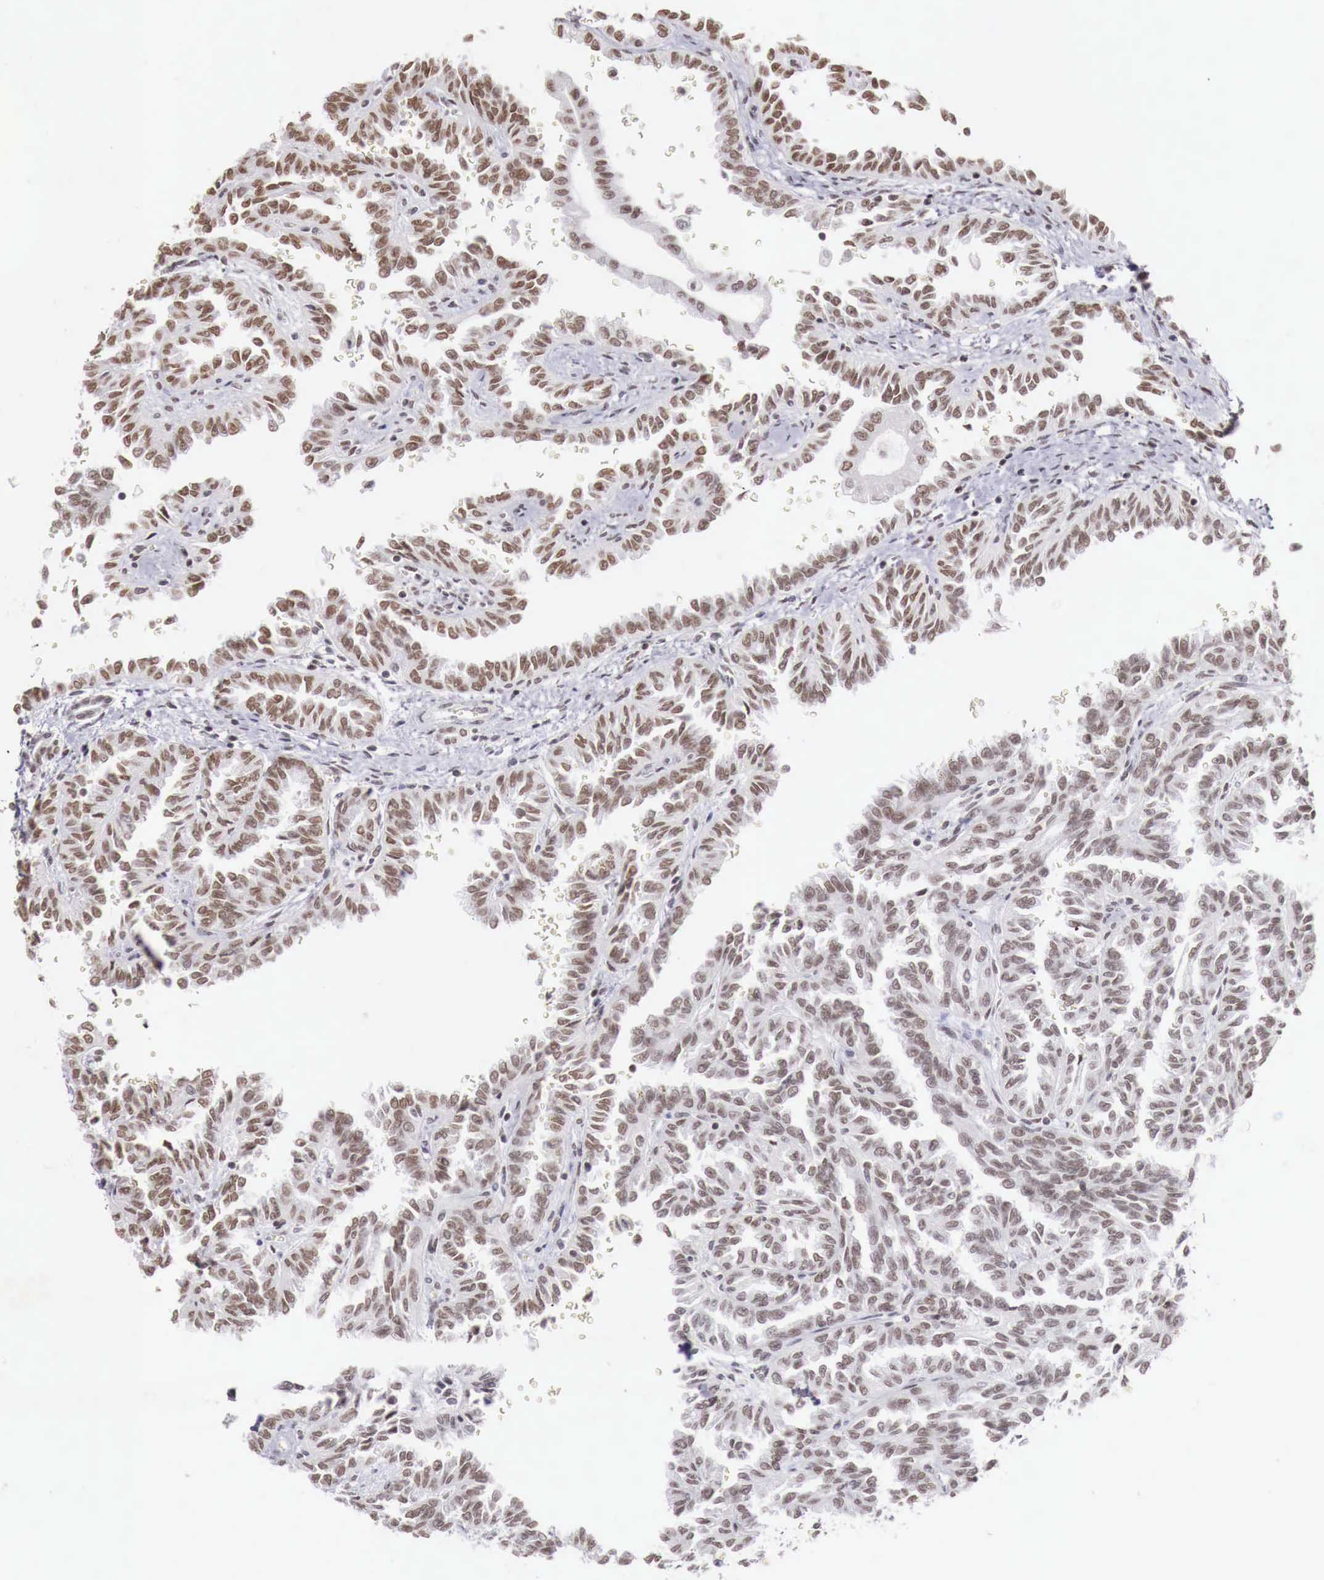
{"staining": {"intensity": "moderate", "quantity": "25%-75%", "location": "nuclear"}, "tissue": "renal cancer", "cell_type": "Tumor cells", "image_type": "cancer", "snomed": [{"axis": "morphology", "description": "Inflammation, NOS"}, {"axis": "morphology", "description": "Adenocarcinoma, NOS"}, {"axis": "topography", "description": "Kidney"}], "caption": "Approximately 25%-75% of tumor cells in human renal cancer exhibit moderate nuclear protein staining as visualized by brown immunohistochemical staining.", "gene": "PHF14", "patient": {"sex": "male", "age": 68}}